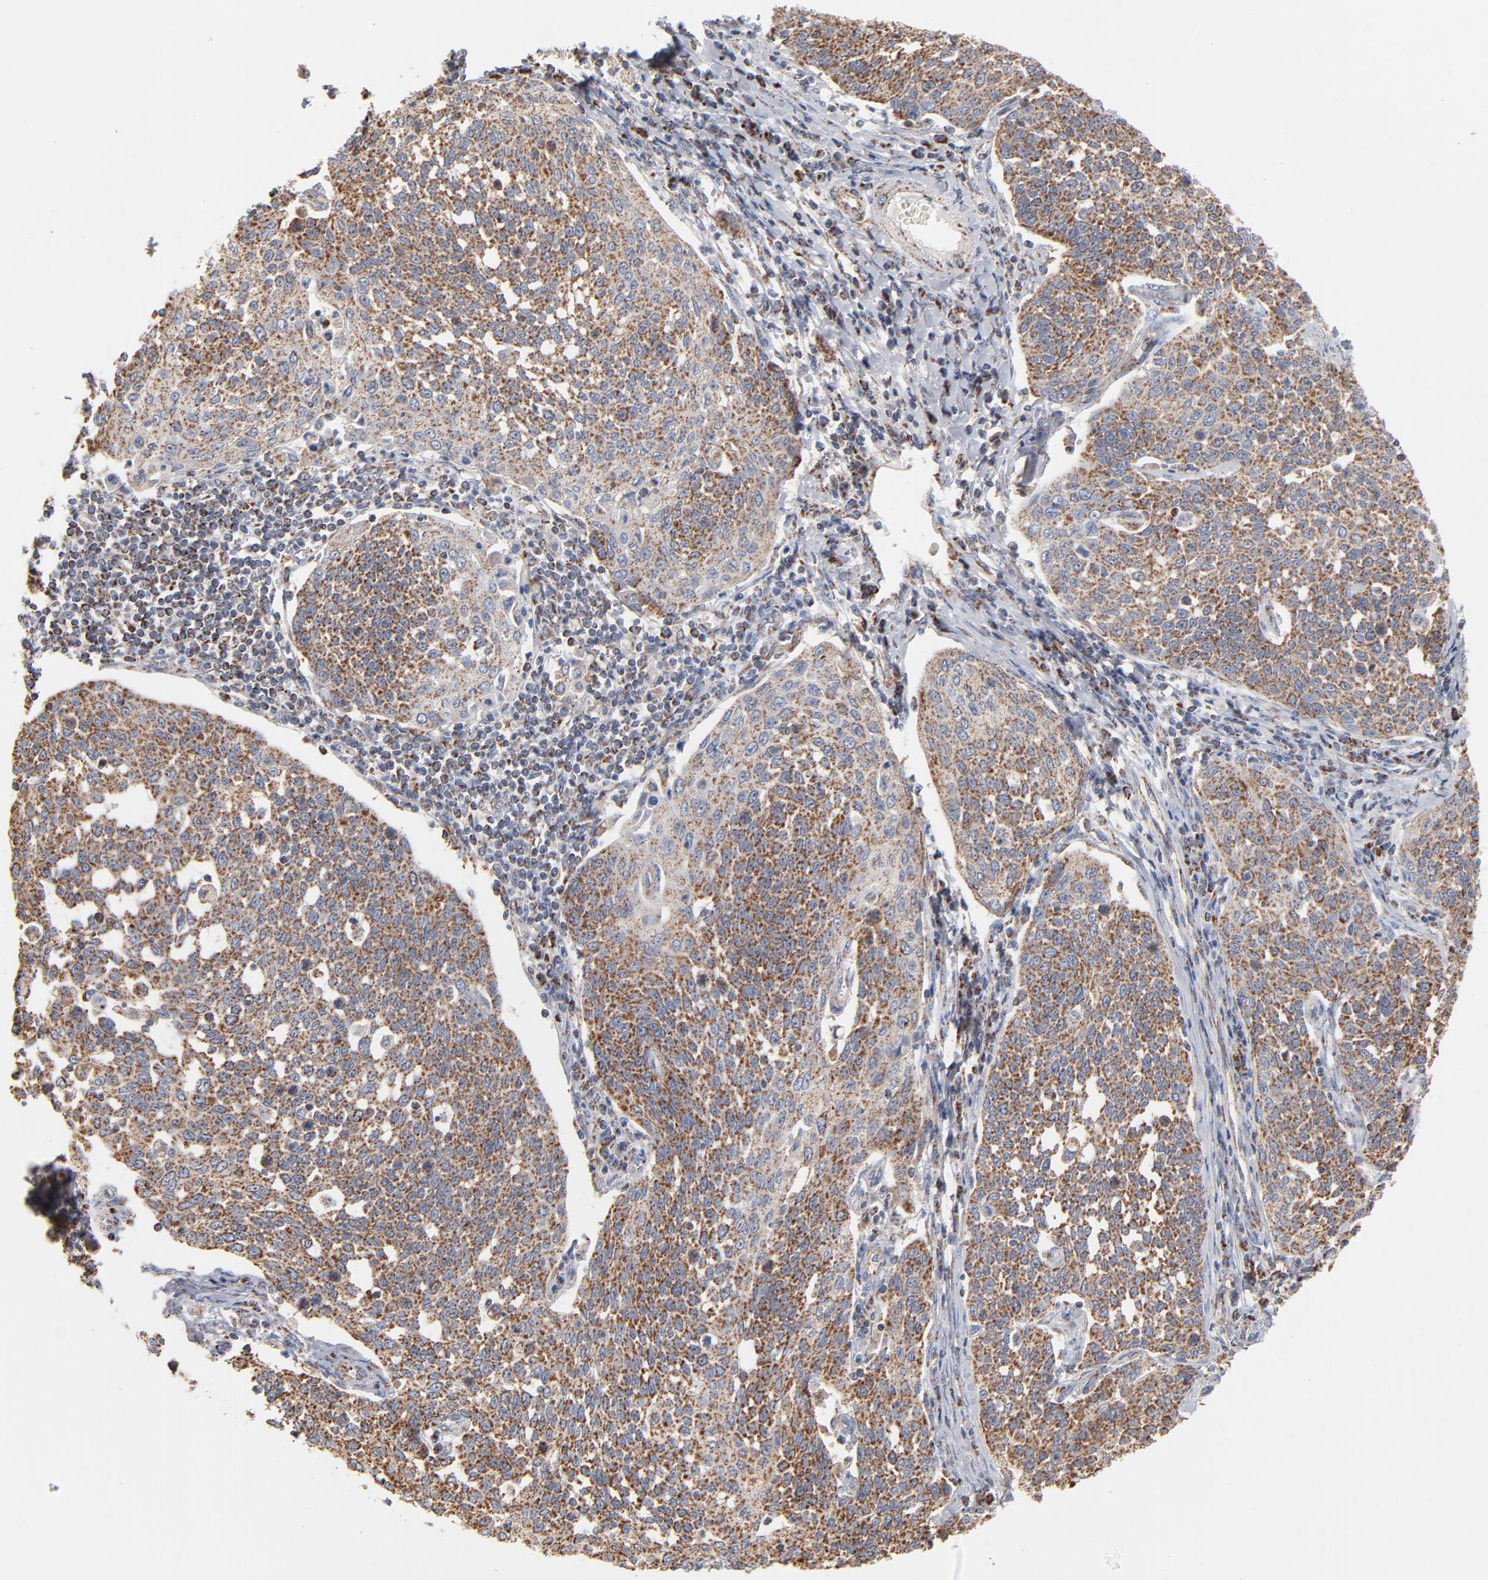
{"staining": {"intensity": "strong", "quantity": ">75%", "location": "cytoplasmic/membranous"}, "tissue": "cervical cancer", "cell_type": "Tumor cells", "image_type": "cancer", "snomed": [{"axis": "morphology", "description": "Squamous cell carcinoma, NOS"}, {"axis": "topography", "description": "Cervix"}], "caption": "Human cervical squamous cell carcinoma stained for a protein (brown) exhibits strong cytoplasmic/membranous positive expression in approximately >75% of tumor cells.", "gene": "UQCRC1", "patient": {"sex": "female", "age": 34}}